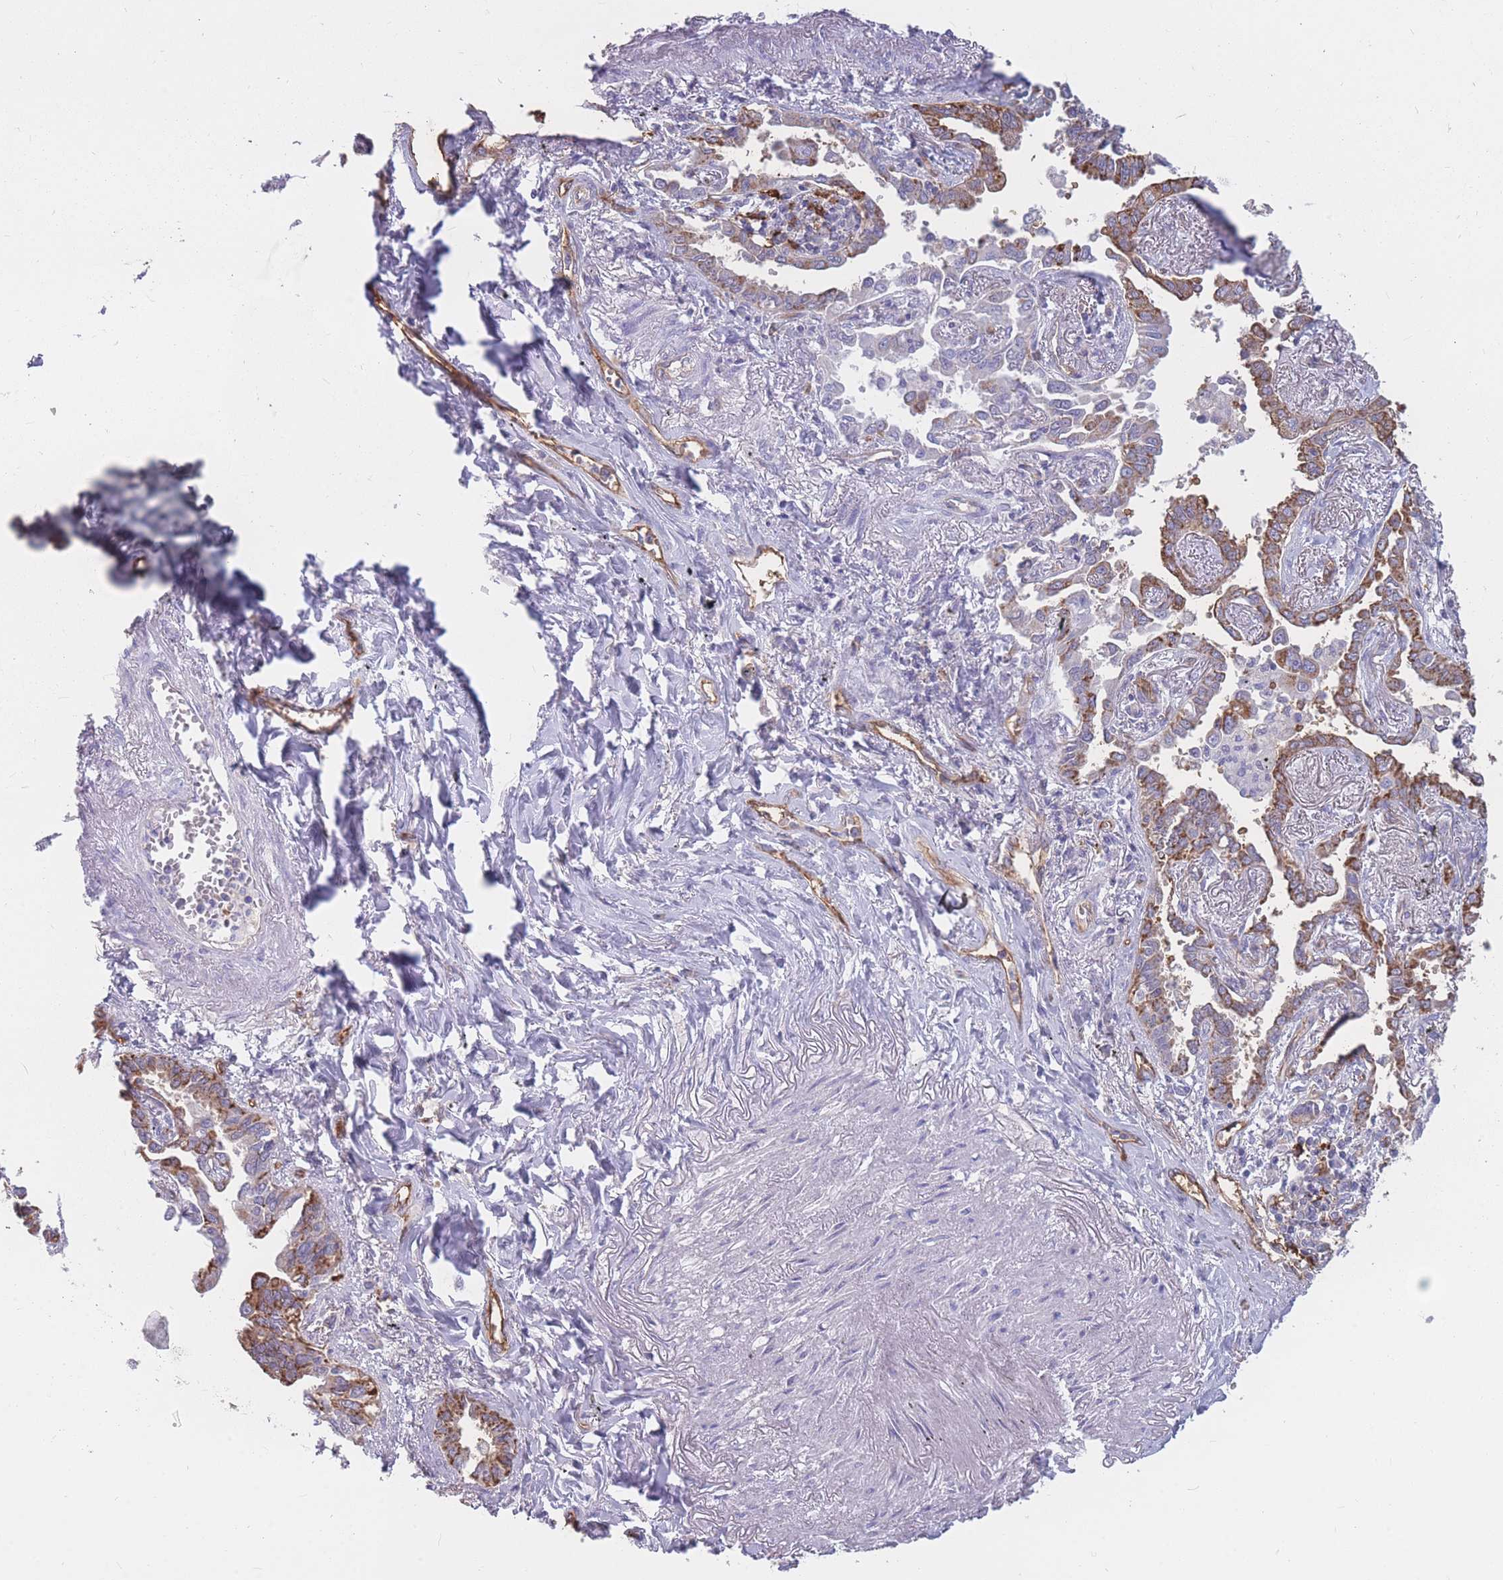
{"staining": {"intensity": "moderate", "quantity": ">75%", "location": "cytoplasmic/membranous"}, "tissue": "lung cancer", "cell_type": "Tumor cells", "image_type": "cancer", "snomed": [{"axis": "morphology", "description": "Adenocarcinoma, NOS"}, {"axis": "topography", "description": "Lung"}], "caption": "Immunohistochemistry histopathology image of neoplastic tissue: human lung adenocarcinoma stained using IHC demonstrates medium levels of moderate protein expression localized specifically in the cytoplasmic/membranous of tumor cells, appearing as a cytoplasmic/membranous brown color.", "gene": "GNA11", "patient": {"sex": "male", "age": 67}}